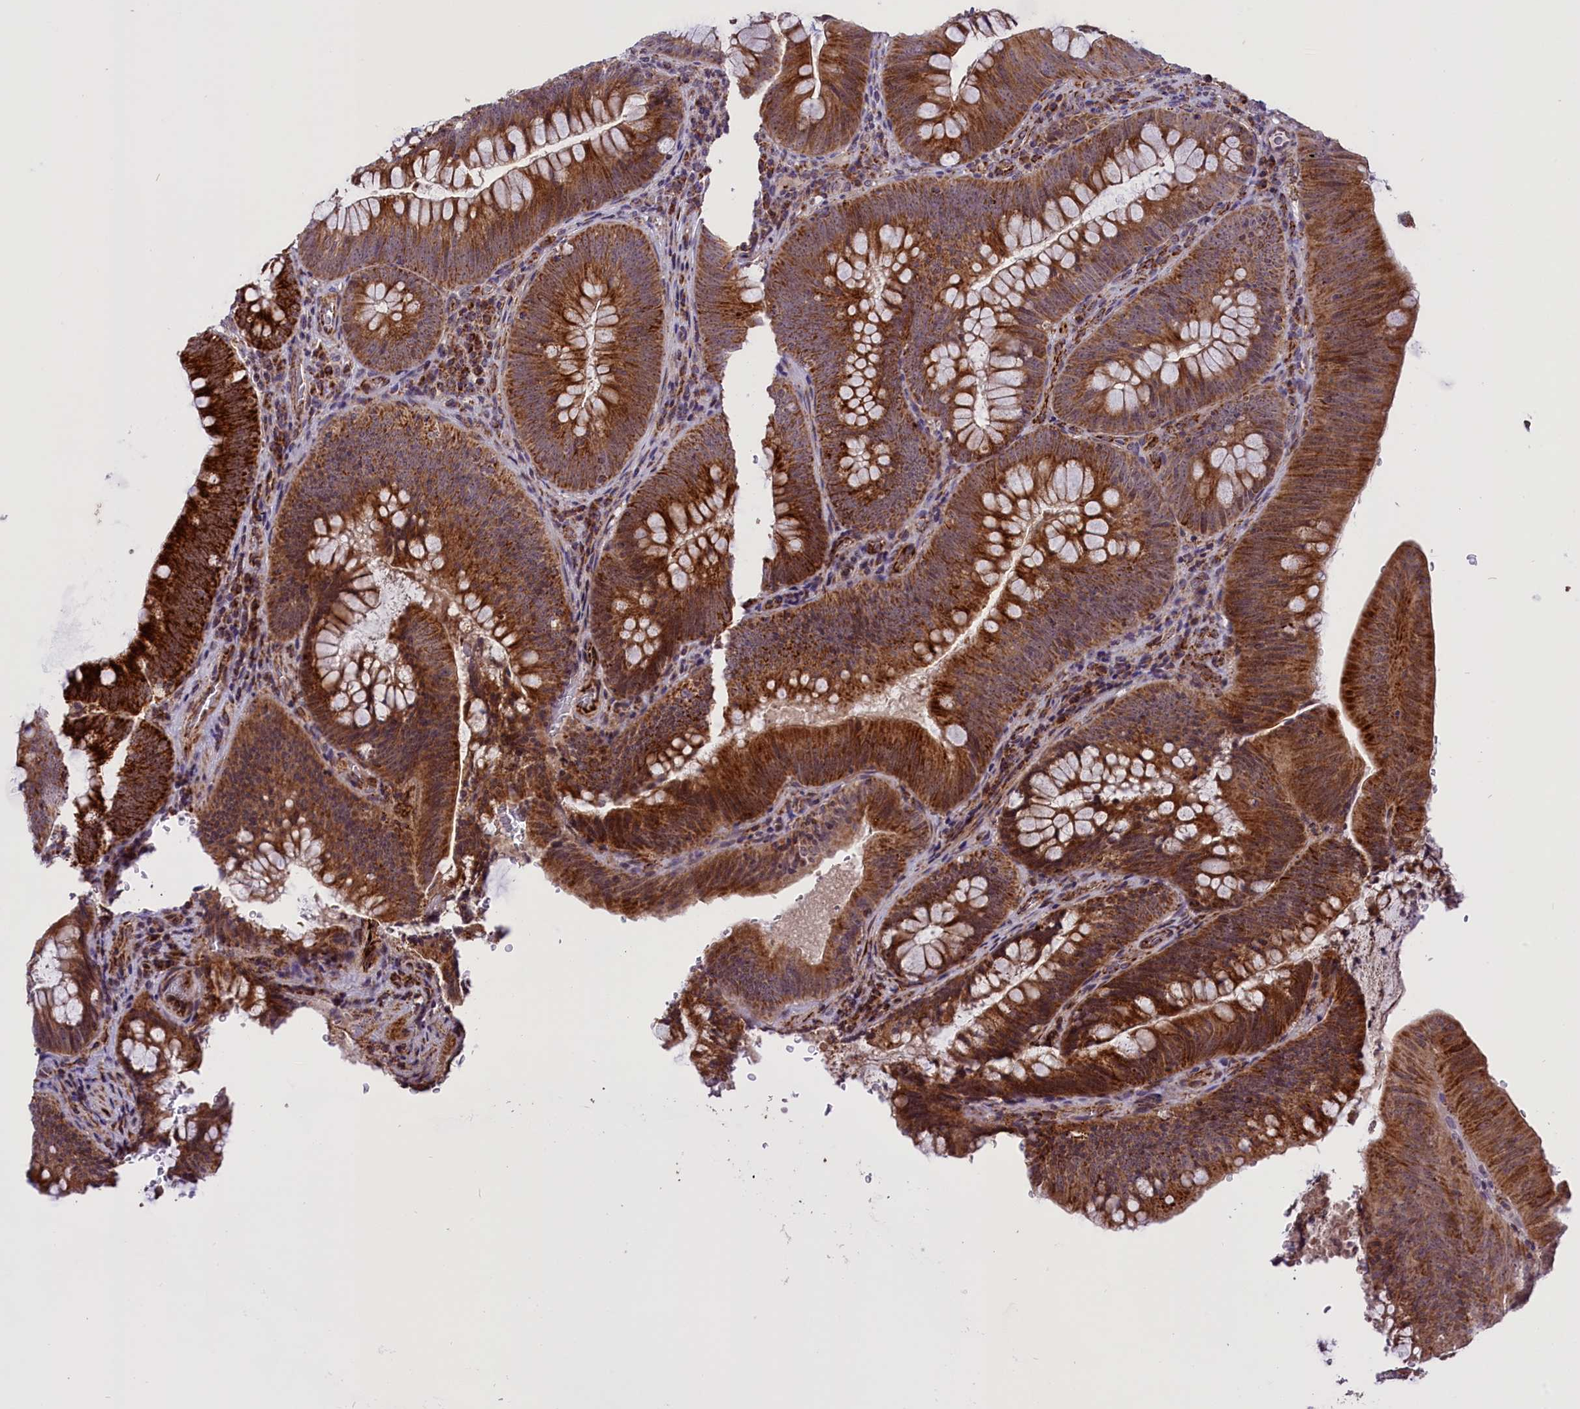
{"staining": {"intensity": "strong", "quantity": "25%-75%", "location": "cytoplasmic/membranous,nuclear"}, "tissue": "colorectal cancer", "cell_type": "Tumor cells", "image_type": "cancer", "snomed": [{"axis": "morphology", "description": "Normal tissue, NOS"}, {"axis": "topography", "description": "Colon"}], "caption": "Strong cytoplasmic/membranous and nuclear staining is present in approximately 25%-75% of tumor cells in colorectal cancer.", "gene": "NDUFS5", "patient": {"sex": "female", "age": 82}}